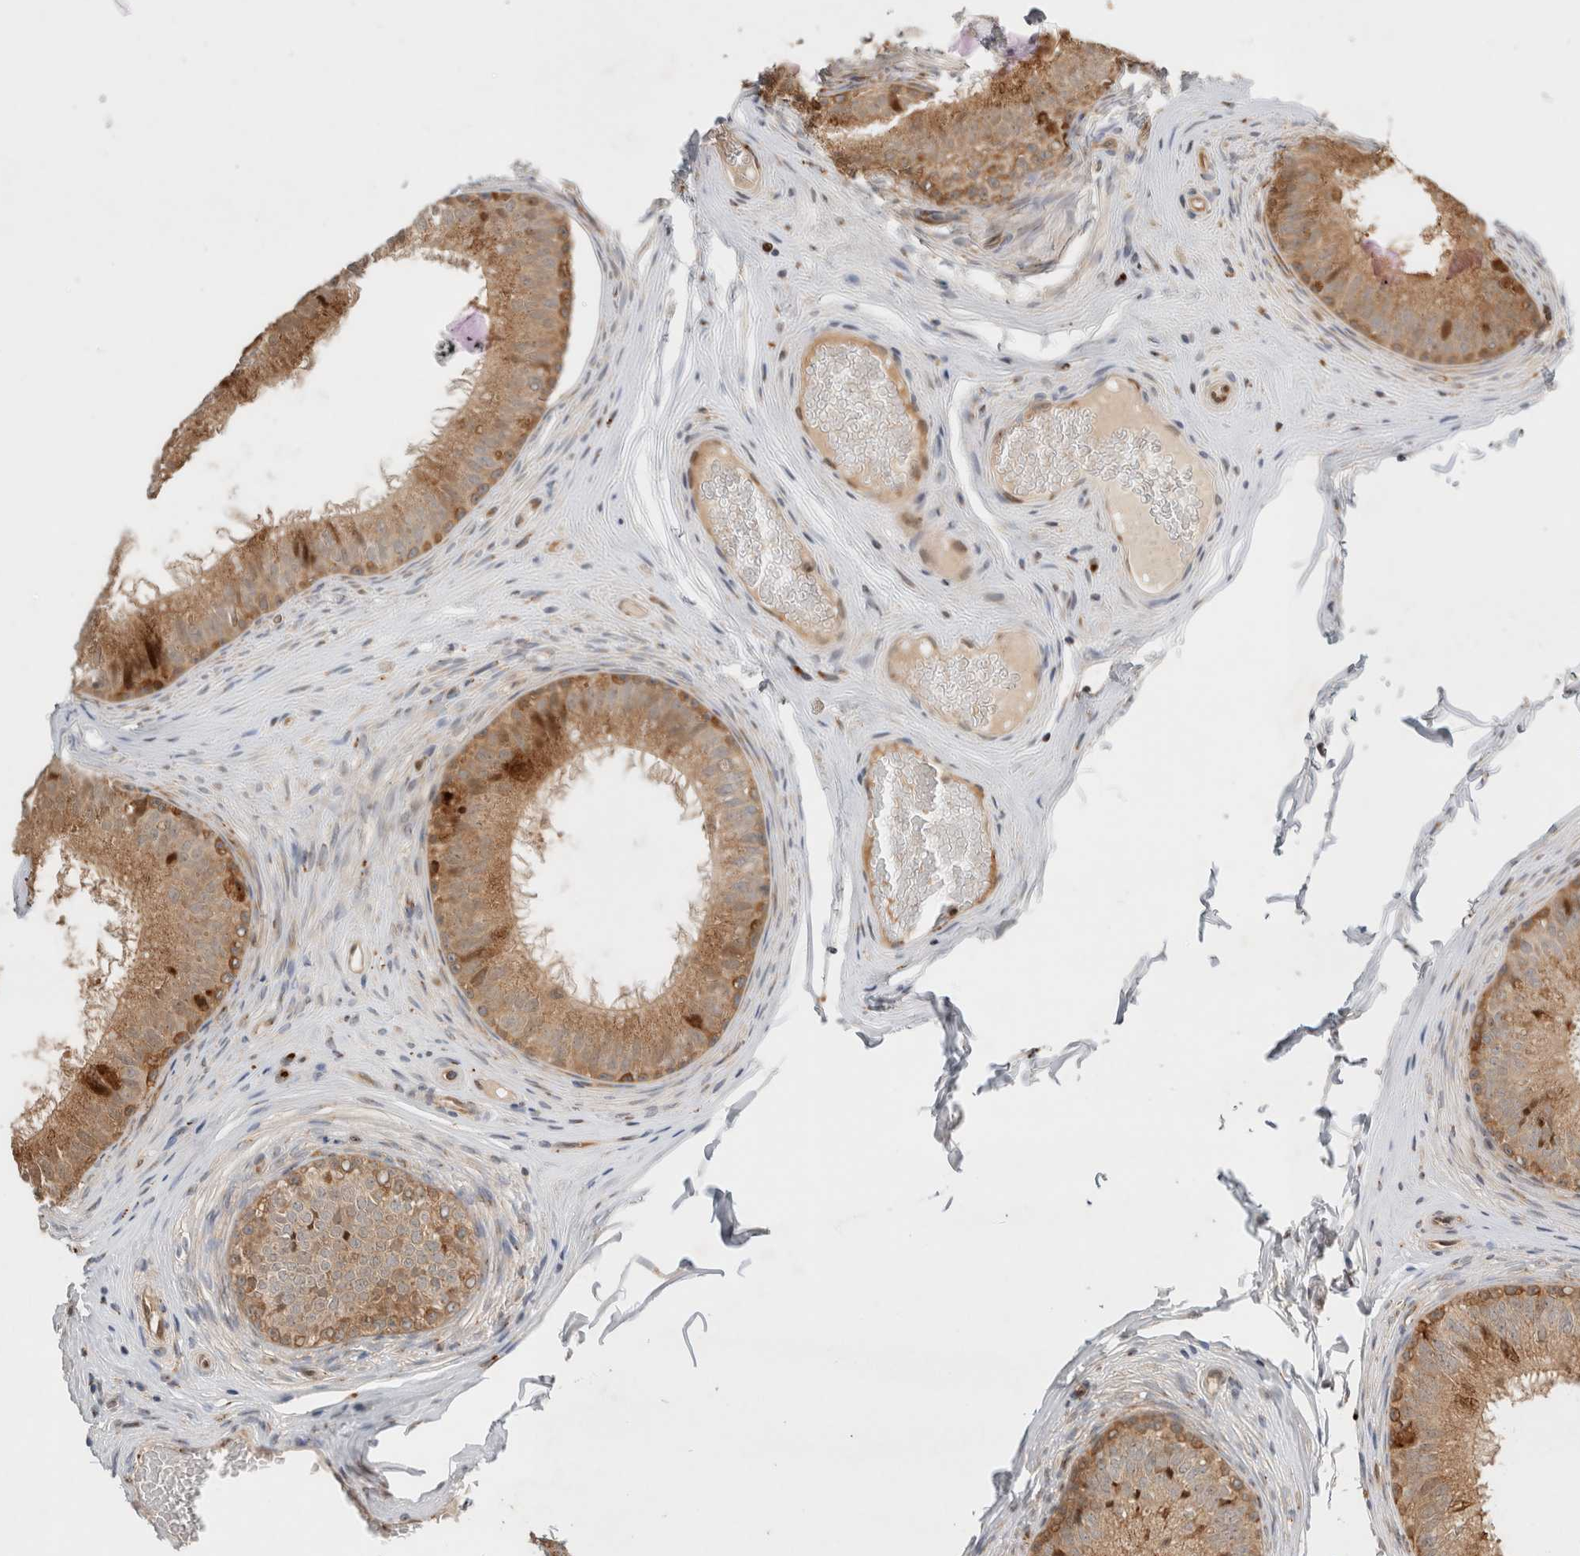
{"staining": {"intensity": "moderate", "quantity": ">75%", "location": "cytoplasmic/membranous,nuclear"}, "tissue": "epididymis", "cell_type": "Glandular cells", "image_type": "normal", "snomed": [{"axis": "morphology", "description": "Normal tissue, NOS"}, {"axis": "topography", "description": "Epididymis"}], "caption": "IHC histopathology image of normal epididymis: human epididymis stained using immunohistochemistry (IHC) demonstrates medium levels of moderate protein expression localized specifically in the cytoplasmic/membranous,nuclear of glandular cells, appearing as a cytoplasmic/membranous,nuclear brown color.", "gene": "OTUD6B", "patient": {"sex": "male", "age": 32}}